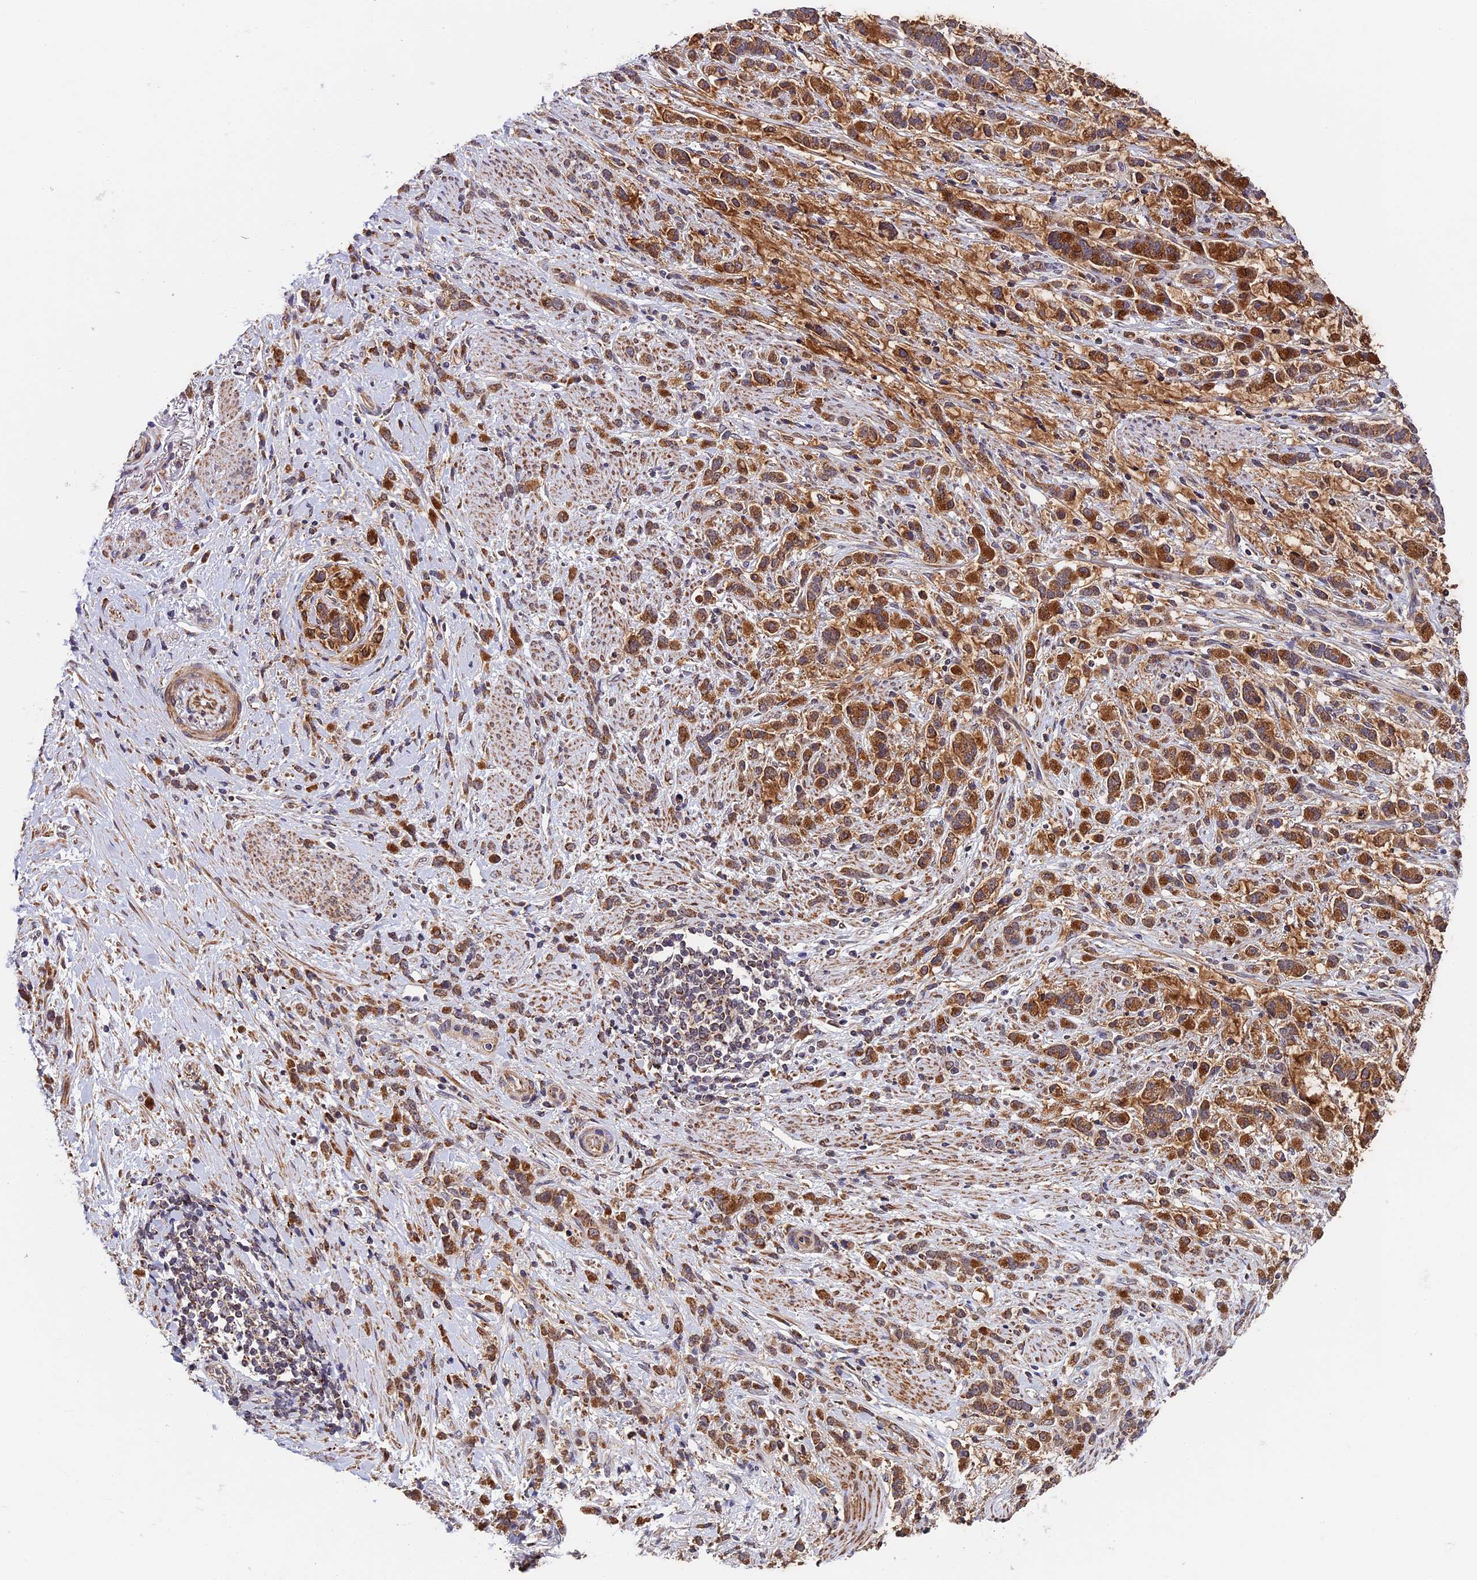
{"staining": {"intensity": "moderate", "quantity": ">75%", "location": "cytoplasmic/membranous"}, "tissue": "stomach cancer", "cell_type": "Tumor cells", "image_type": "cancer", "snomed": [{"axis": "morphology", "description": "Adenocarcinoma, NOS"}, {"axis": "topography", "description": "Stomach"}], "caption": "Stomach adenocarcinoma stained with a brown dye displays moderate cytoplasmic/membranous positive expression in about >75% of tumor cells.", "gene": "RNF17", "patient": {"sex": "female", "age": 60}}